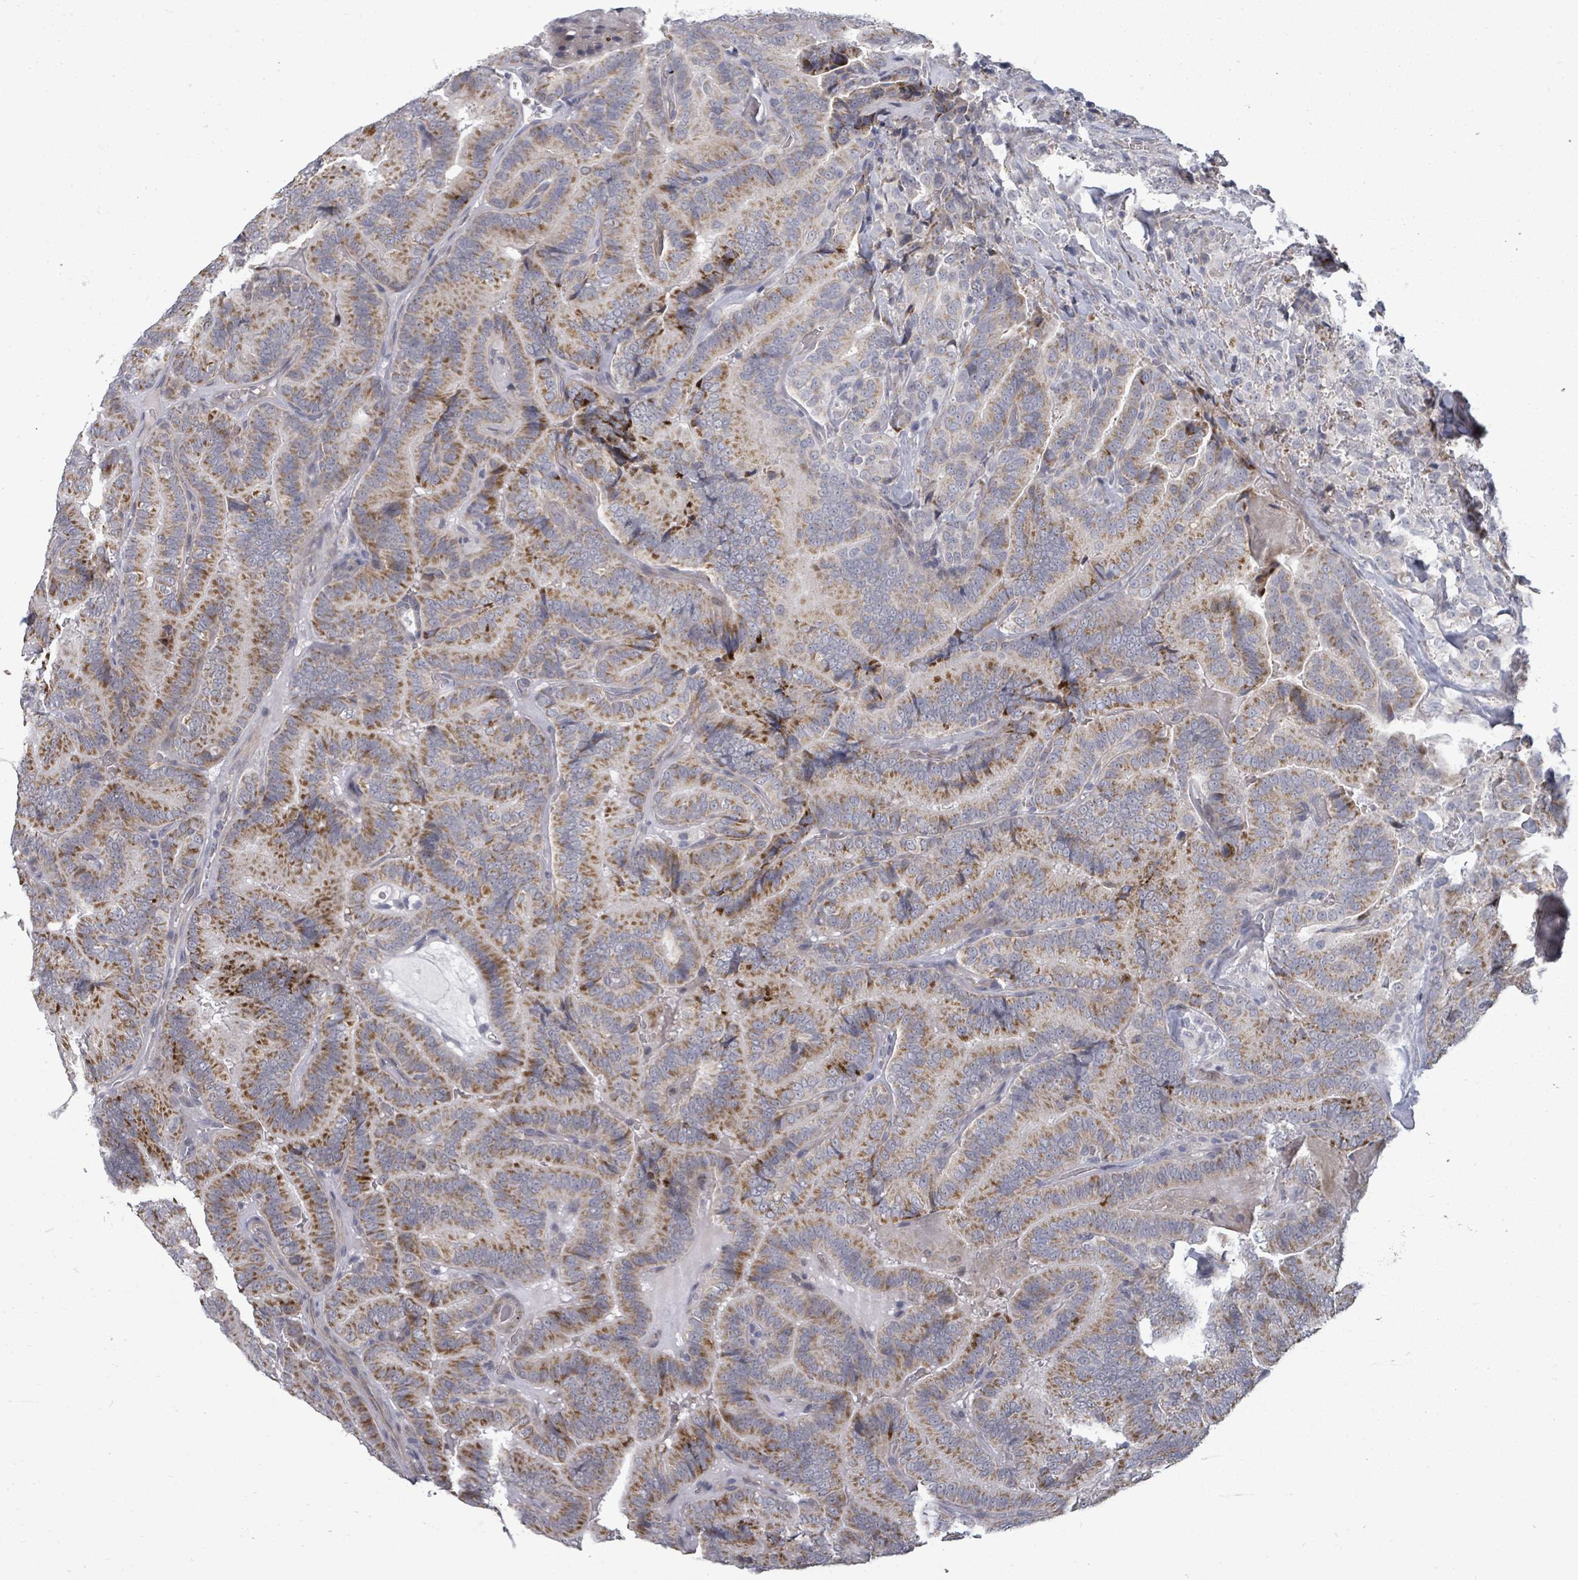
{"staining": {"intensity": "moderate", "quantity": ">75%", "location": "cytoplasmic/membranous"}, "tissue": "thyroid cancer", "cell_type": "Tumor cells", "image_type": "cancer", "snomed": [{"axis": "morphology", "description": "Papillary adenocarcinoma, NOS"}, {"axis": "topography", "description": "Thyroid gland"}], "caption": "Thyroid papillary adenocarcinoma stained with a protein marker shows moderate staining in tumor cells.", "gene": "PTPN20", "patient": {"sex": "male", "age": 61}}